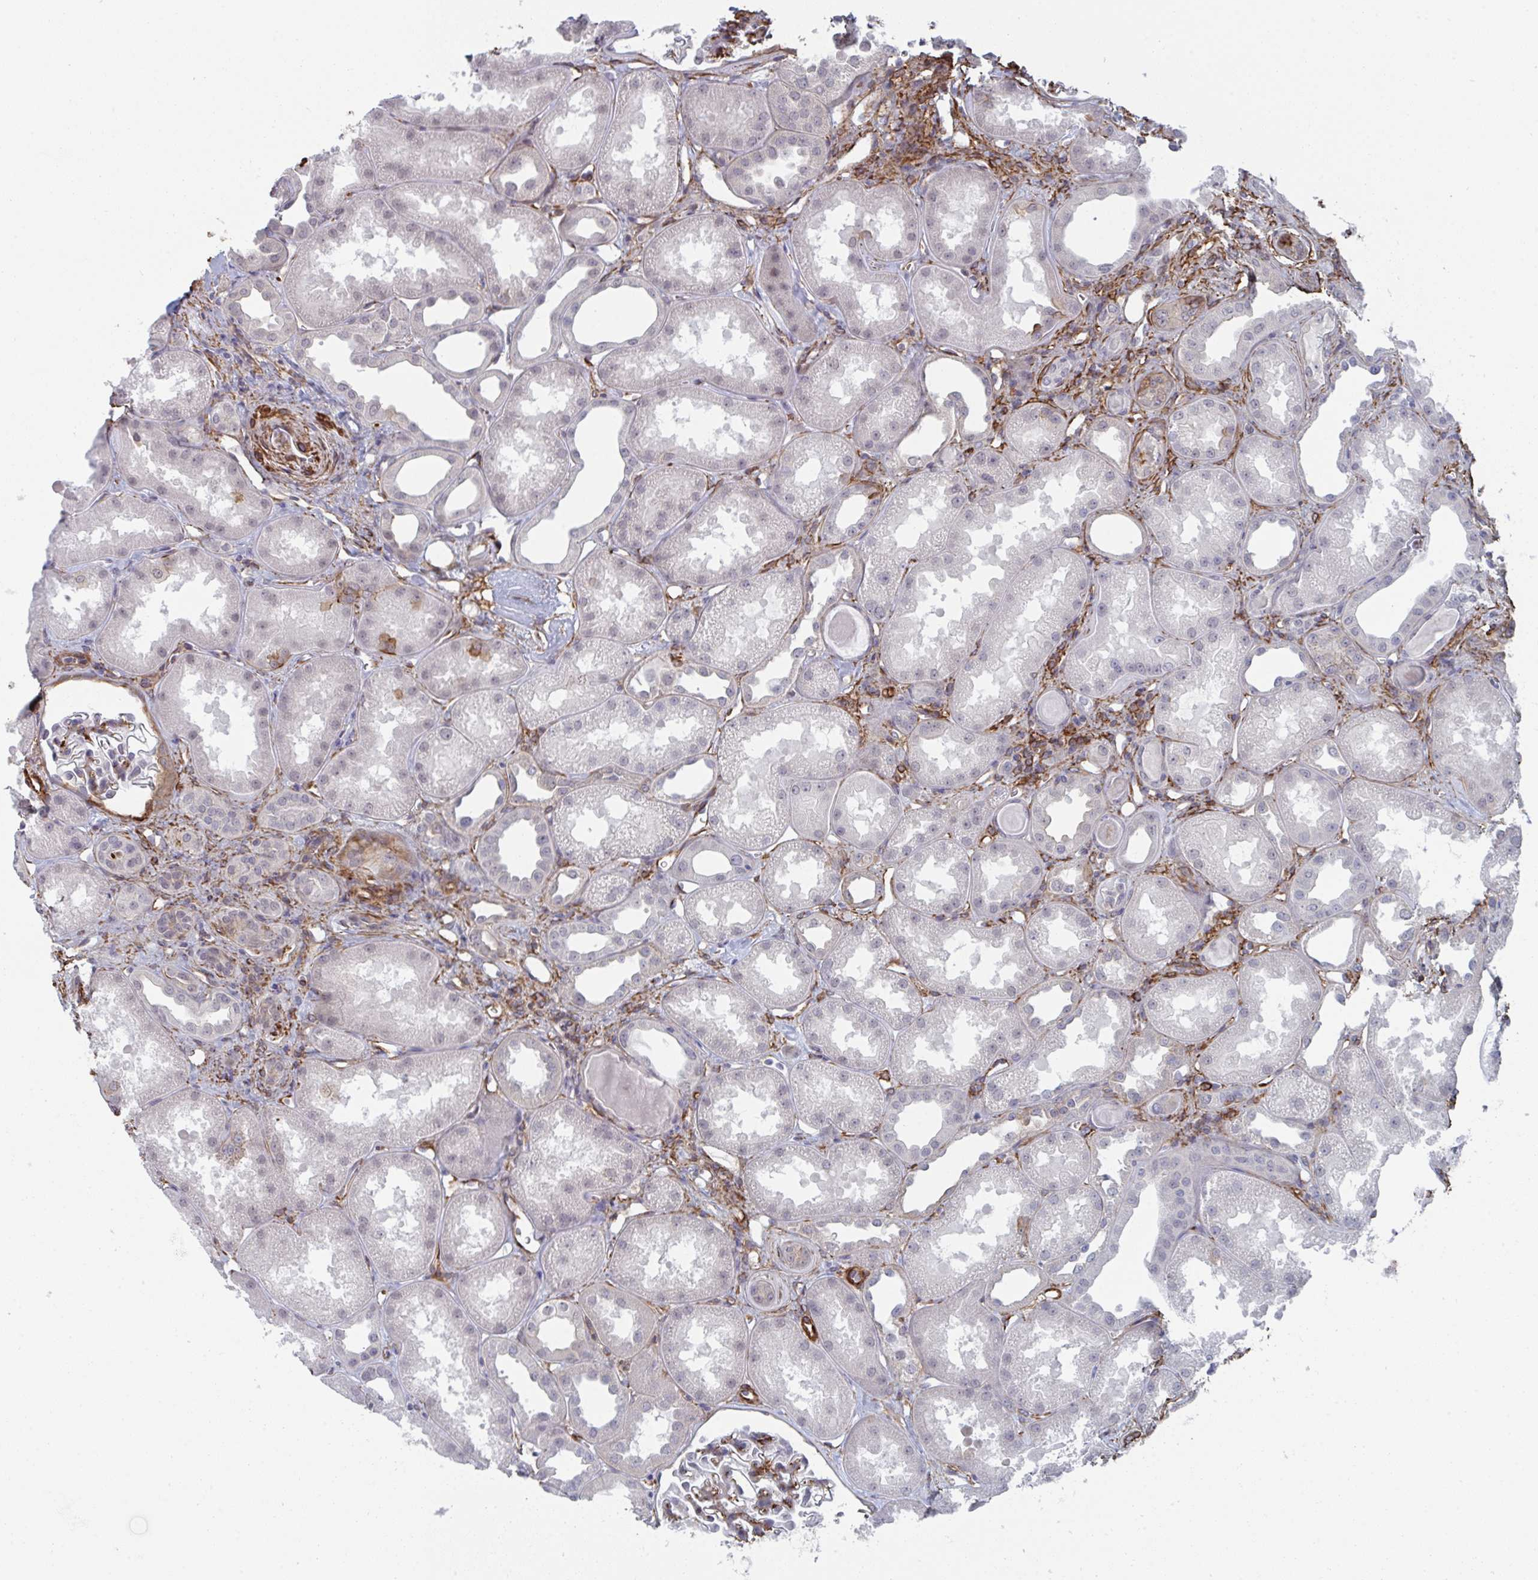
{"staining": {"intensity": "moderate", "quantity": "25%-75%", "location": "cytoplasmic/membranous"}, "tissue": "kidney", "cell_type": "Cells in glomeruli", "image_type": "normal", "snomed": [{"axis": "morphology", "description": "Normal tissue, NOS"}, {"axis": "topography", "description": "Kidney"}], "caption": "A micrograph of human kidney stained for a protein shows moderate cytoplasmic/membranous brown staining in cells in glomeruli. Using DAB (3,3'-diaminobenzidine) (brown) and hematoxylin (blue) stains, captured at high magnification using brightfield microscopy.", "gene": "NEURL4", "patient": {"sex": "male", "age": 61}}